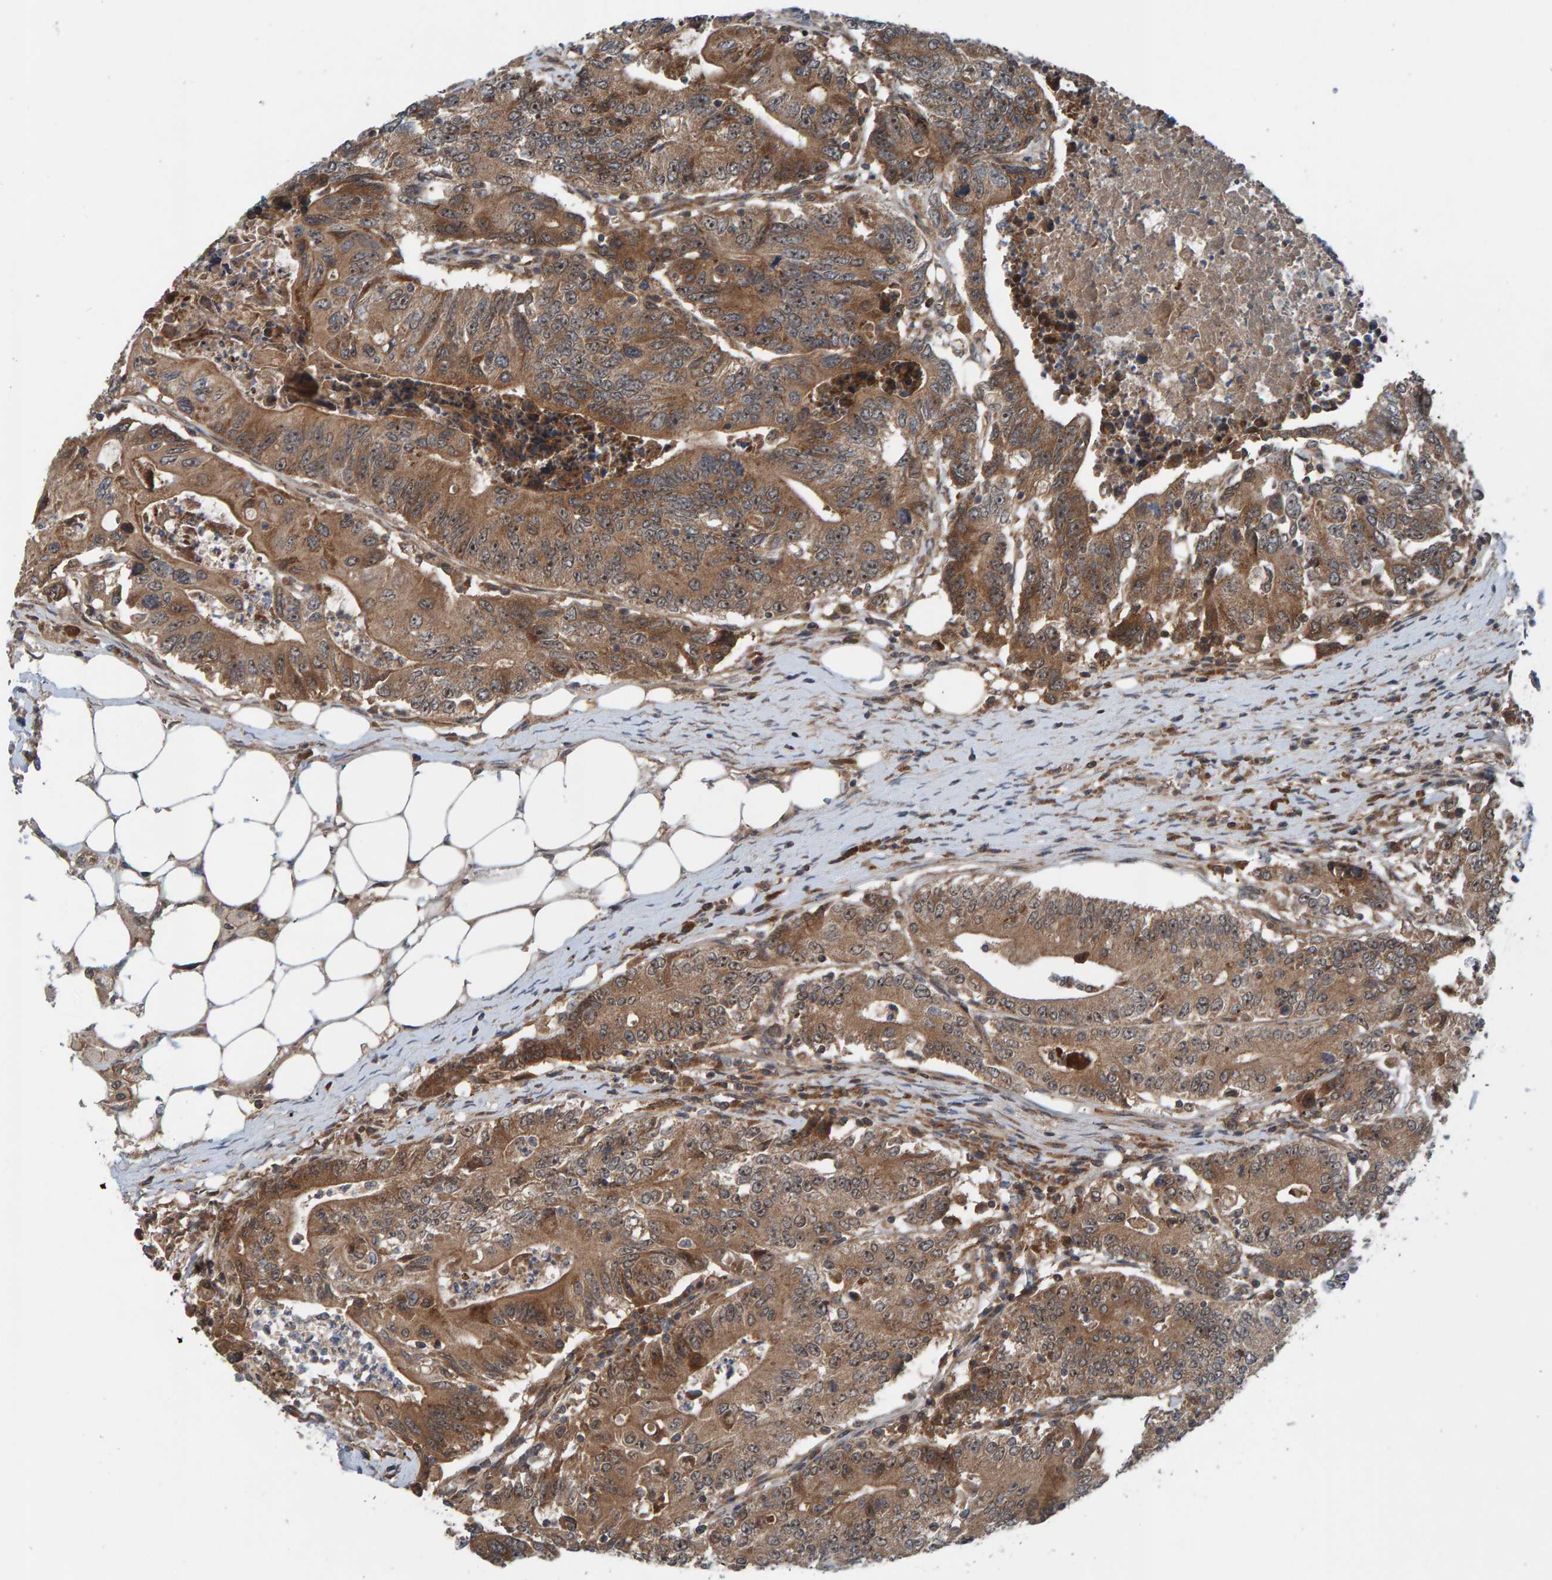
{"staining": {"intensity": "moderate", "quantity": ">75%", "location": "cytoplasmic/membranous"}, "tissue": "colorectal cancer", "cell_type": "Tumor cells", "image_type": "cancer", "snomed": [{"axis": "morphology", "description": "Adenocarcinoma, NOS"}, {"axis": "topography", "description": "Colon"}], "caption": "A brown stain shows moderate cytoplasmic/membranous expression of a protein in colorectal cancer (adenocarcinoma) tumor cells.", "gene": "CUEDC1", "patient": {"sex": "female", "age": 77}}